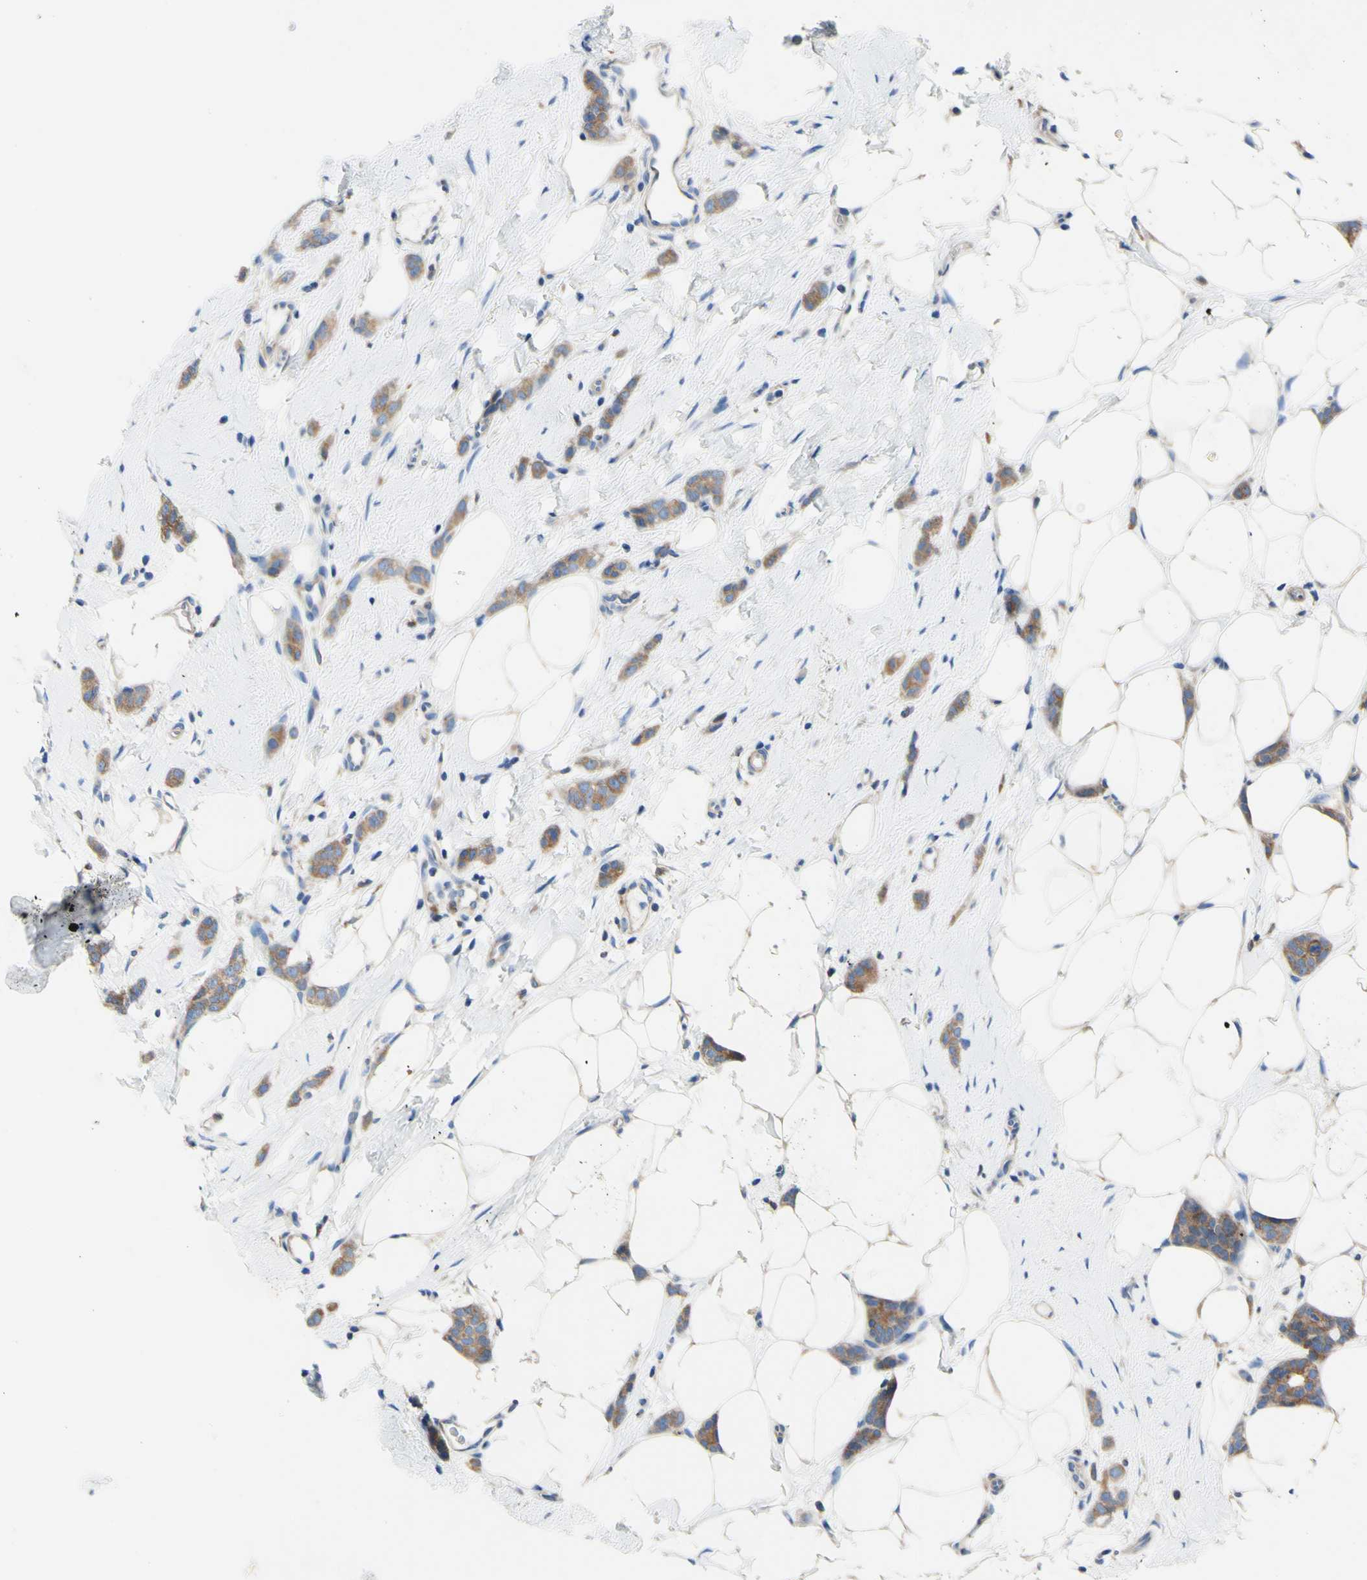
{"staining": {"intensity": "moderate", "quantity": ">75%", "location": "cytoplasmic/membranous"}, "tissue": "breast cancer", "cell_type": "Tumor cells", "image_type": "cancer", "snomed": [{"axis": "morphology", "description": "Lobular carcinoma"}, {"axis": "topography", "description": "Skin"}, {"axis": "topography", "description": "Breast"}], "caption": "Breast lobular carcinoma stained with a brown dye shows moderate cytoplasmic/membranous positive expression in about >75% of tumor cells.", "gene": "RETREG2", "patient": {"sex": "female", "age": 46}}